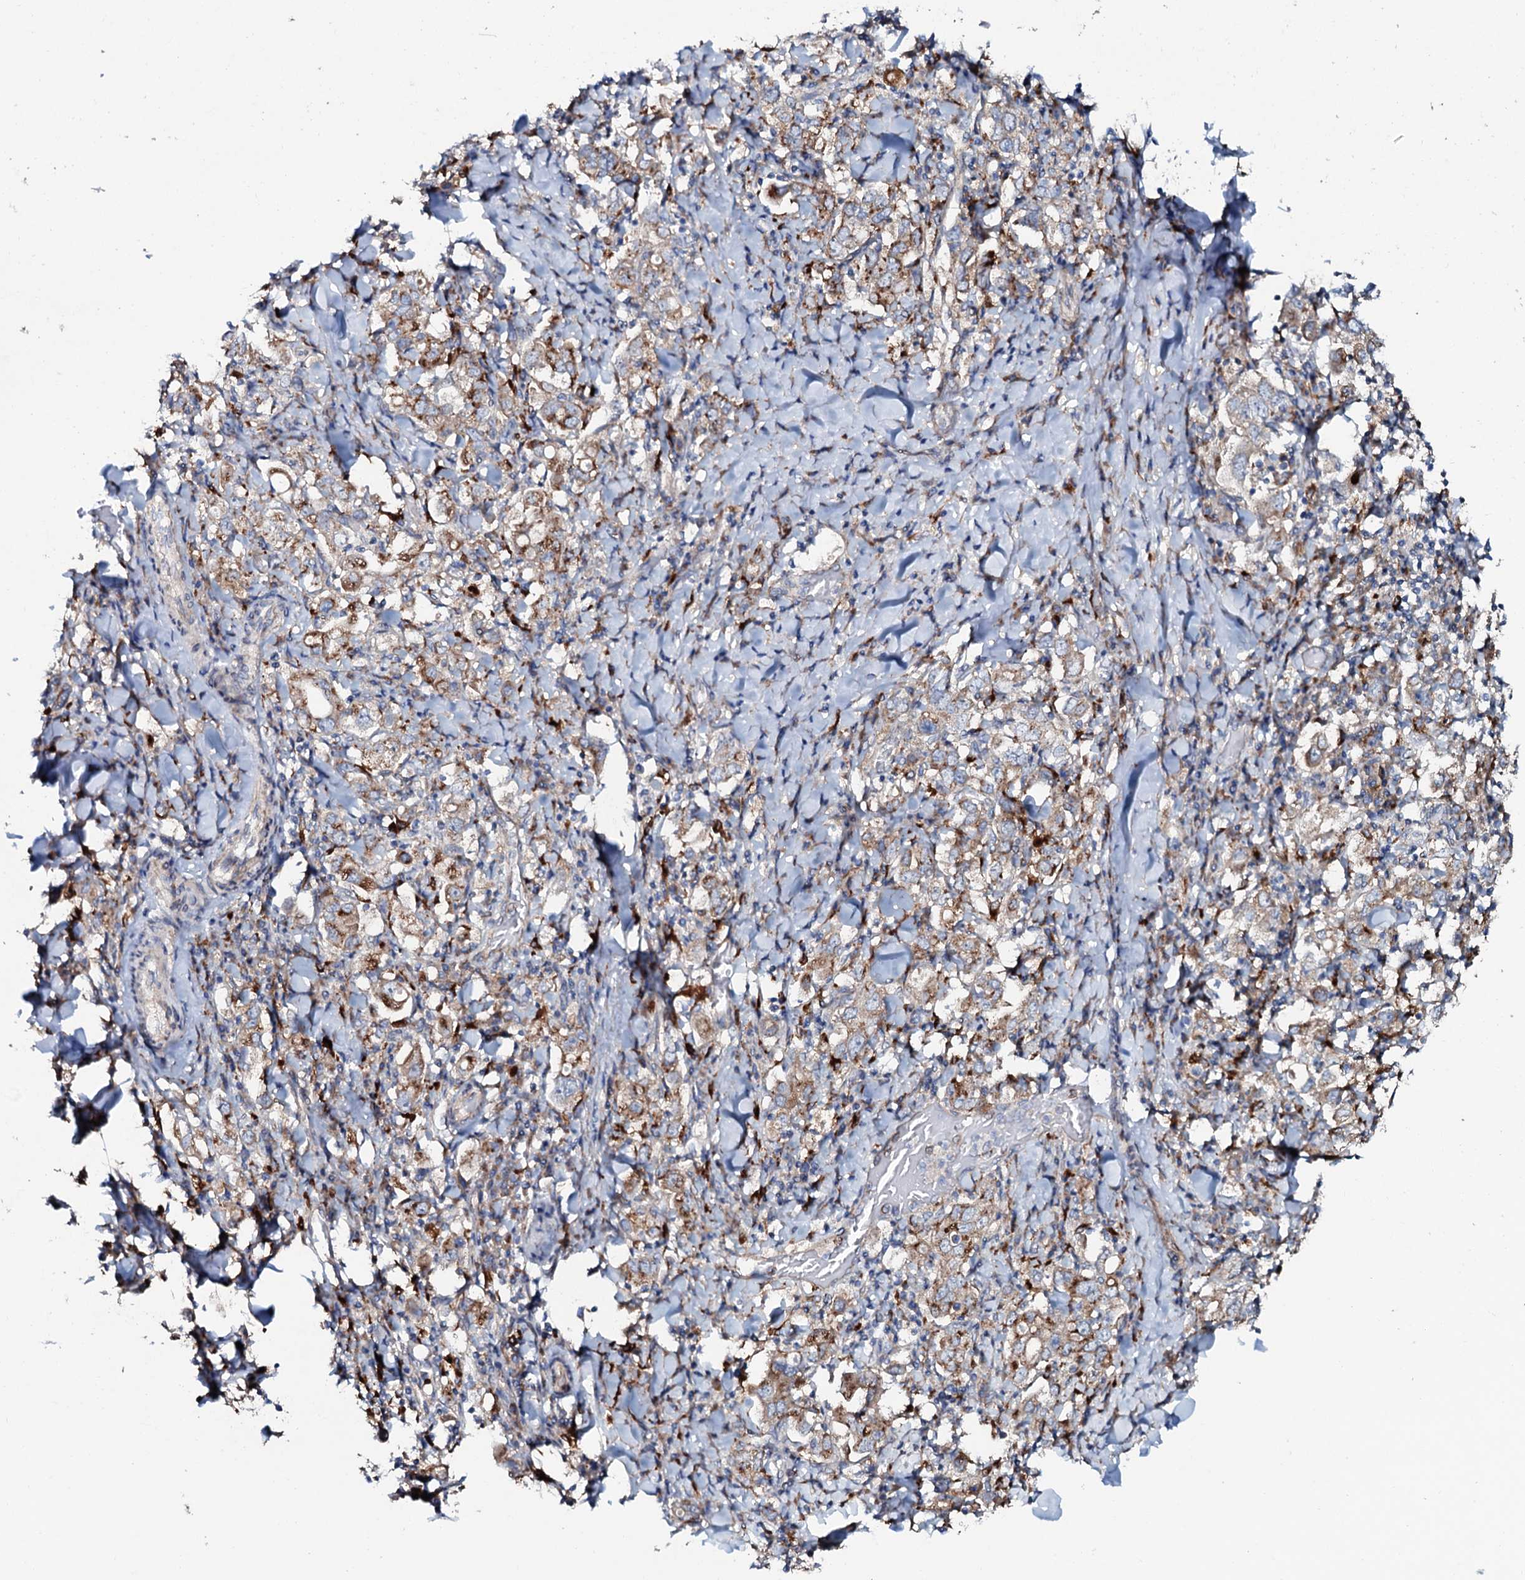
{"staining": {"intensity": "moderate", "quantity": "25%-75%", "location": "cytoplasmic/membranous"}, "tissue": "stomach cancer", "cell_type": "Tumor cells", "image_type": "cancer", "snomed": [{"axis": "morphology", "description": "Adenocarcinoma, NOS"}, {"axis": "topography", "description": "Stomach, upper"}], "caption": "Stomach cancer (adenocarcinoma) tissue demonstrates moderate cytoplasmic/membranous expression in about 25%-75% of tumor cells, visualized by immunohistochemistry. The staining is performed using DAB brown chromogen to label protein expression. The nuclei are counter-stained blue using hematoxylin.", "gene": "P2RX4", "patient": {"sex": "male", "age": 62}}